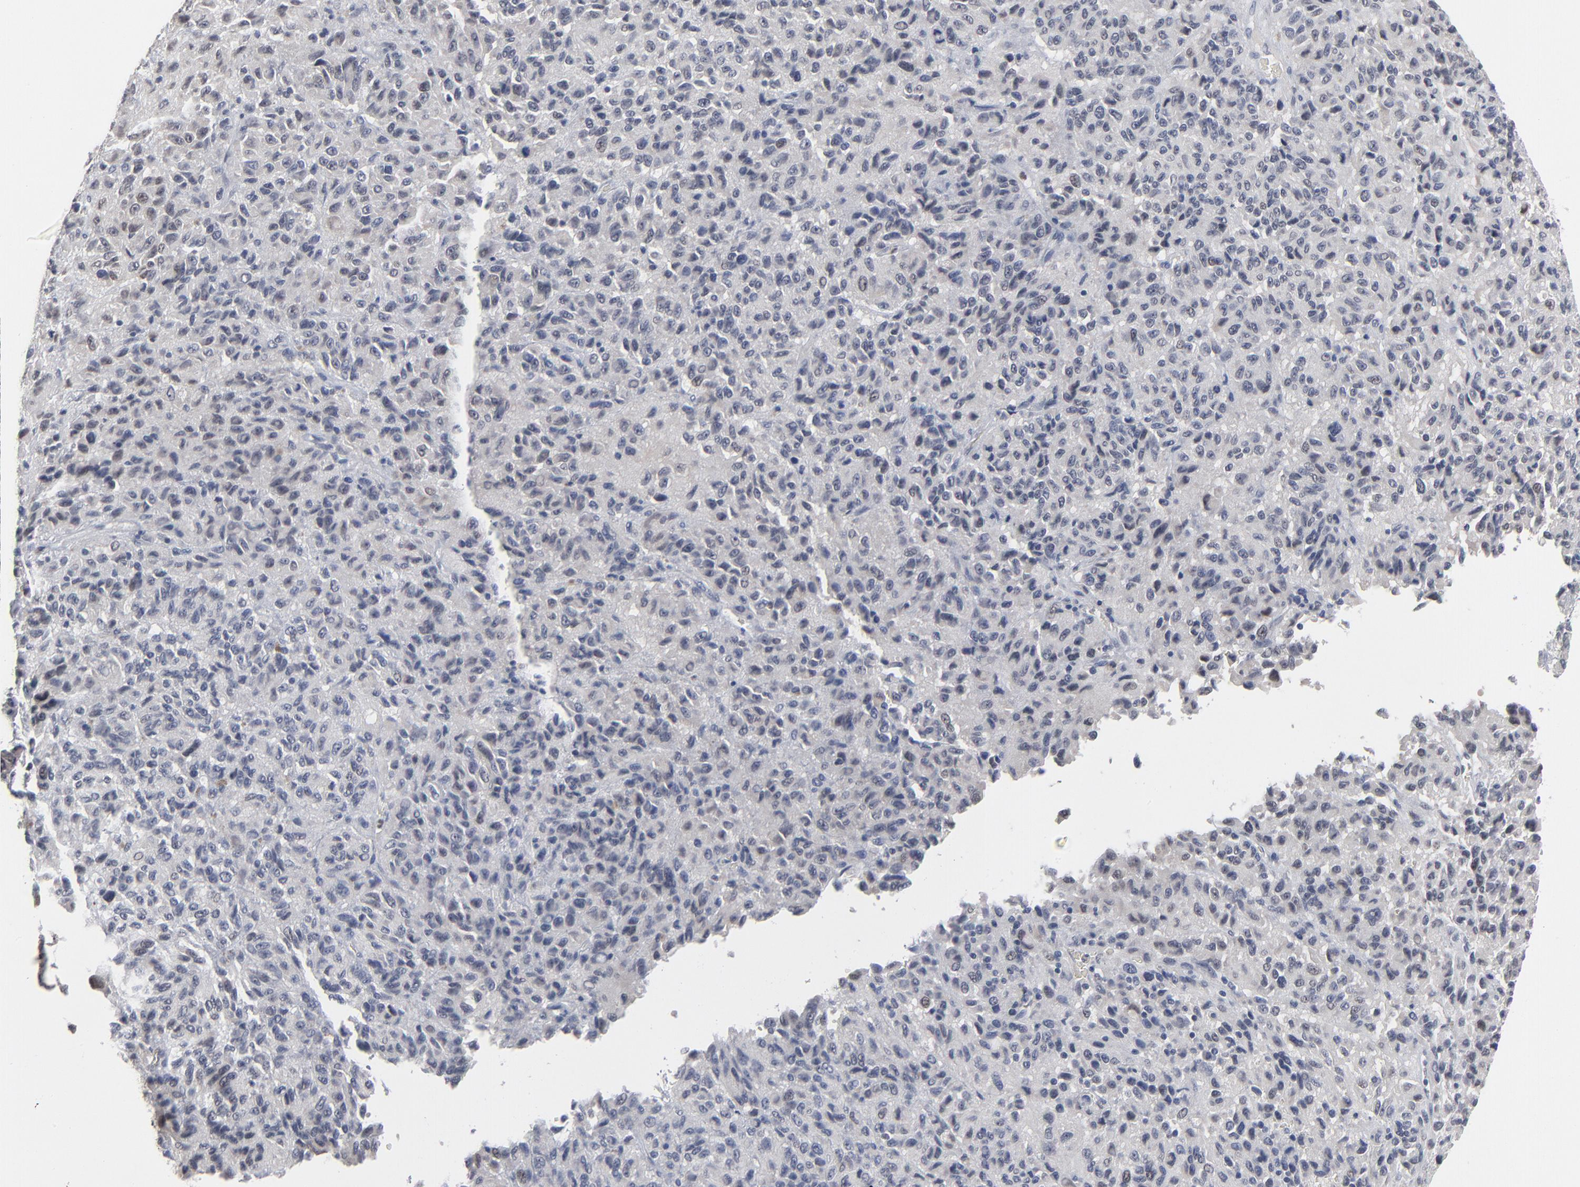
{"staining": {"intensity": "negative", "quantity": "none", "location": "none"}, "tissue": "melanoma", "cell_type": "Tumor cells", "image_type": "cancer", "snomed": [{"axis": "morphology", "description": "Malignant melanoma, Metastatic site"}, {"axis": "topography", "description": "Lung"}], "caption": "High magnification brightfield microscopy of melanoma stained with DAB (3,3'-diaminobenzidine) (brown) and counterstained with hematoxylin (blue): tumor cells show no significant expression. (Brightfield microscopy of DAB immunohistochemistry at high magnification).", "gene": "FOXN2", "patient": {"sex": "male", "age": 64}}